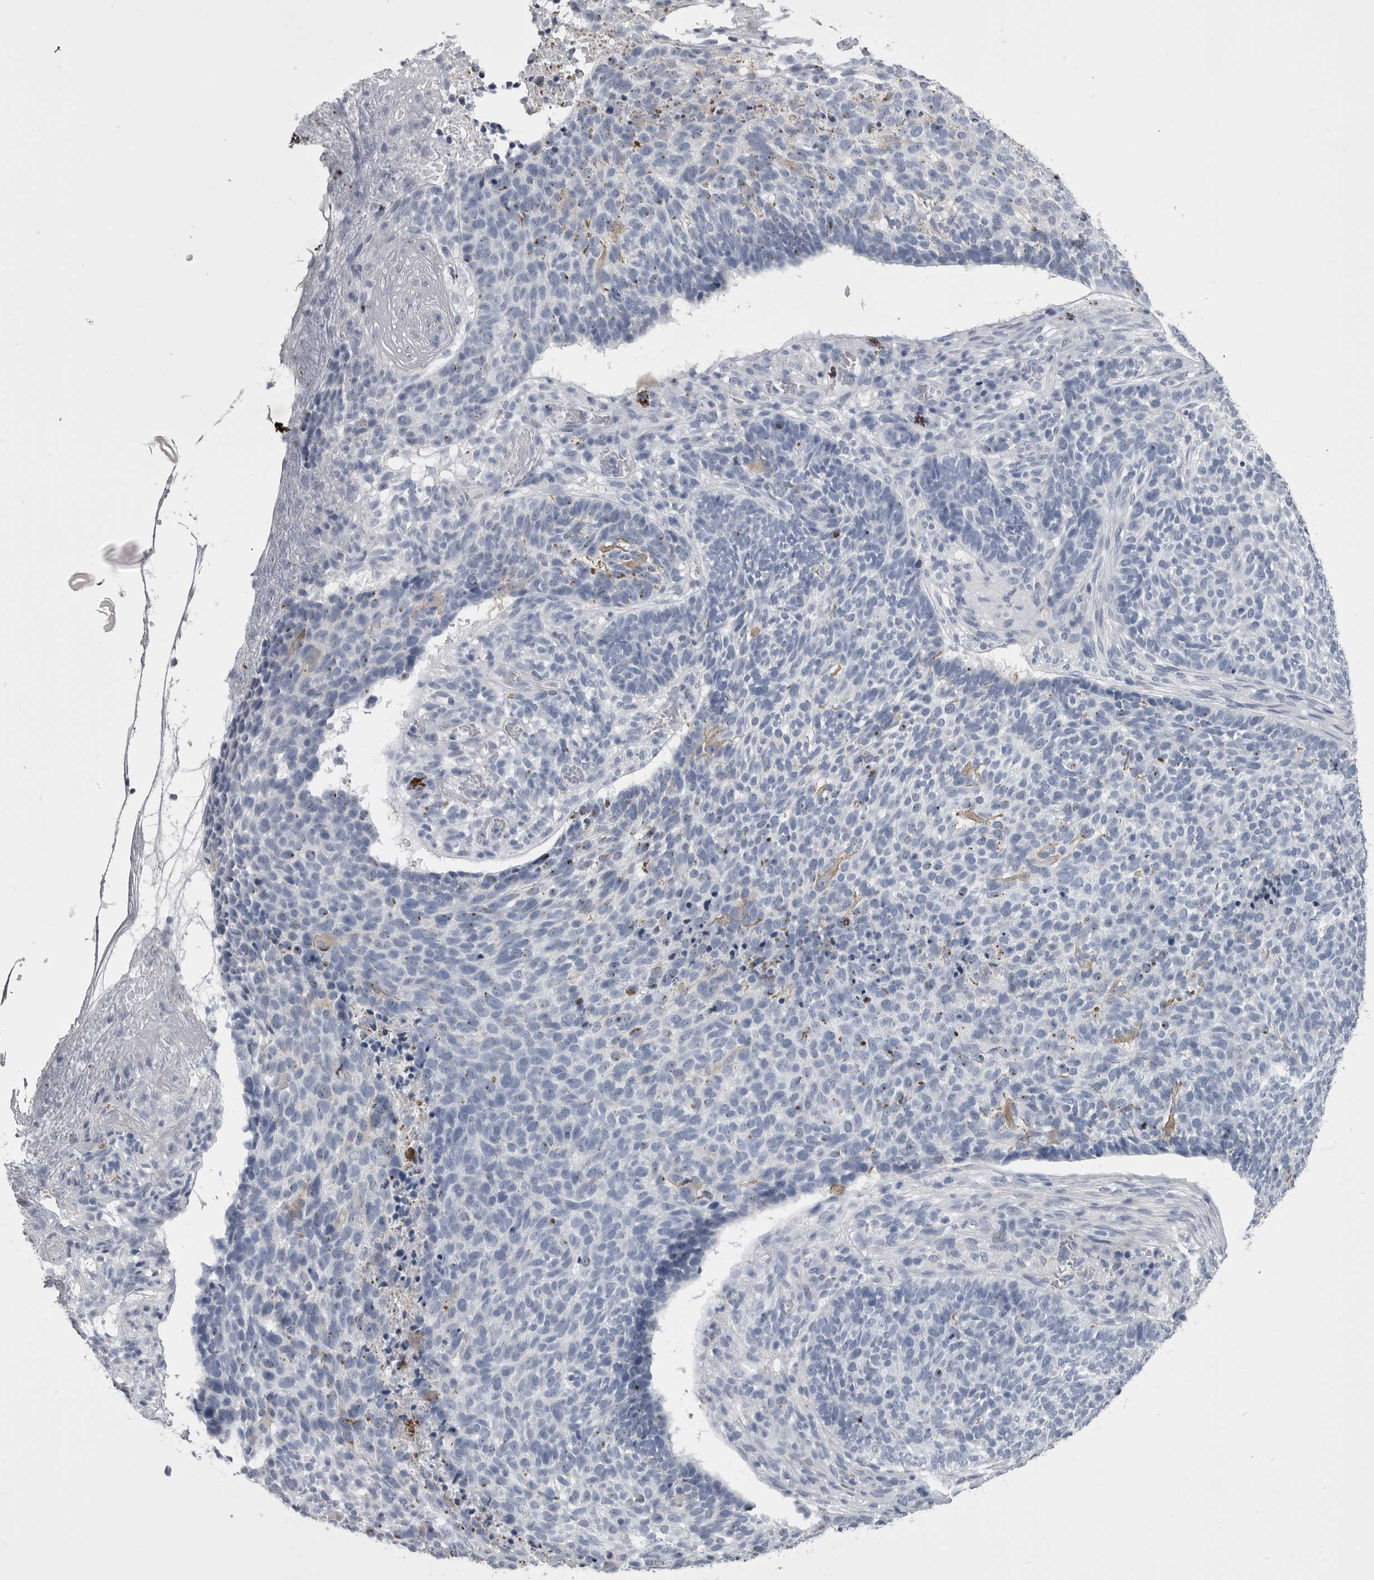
{"staining": {"intensity": "negative", "quantity": "none", "location": "none"}, "tissue": "skin cancer", "cell_type": "Tumor cells", "image_type": "cancer", "snomed": [{"axis": "morphology", "description": "Basal cell carcinoma"}, {"axis": "topography", "description": "Skin"}], "caption": "This is a image of immunohistochemistry staining of skin basal cell carcinoma, which shows no positivity in tumor cells. Nuclei are stained in blue.", "gene": "ANK2", "patient": {"sex": "male", "age": 85}}